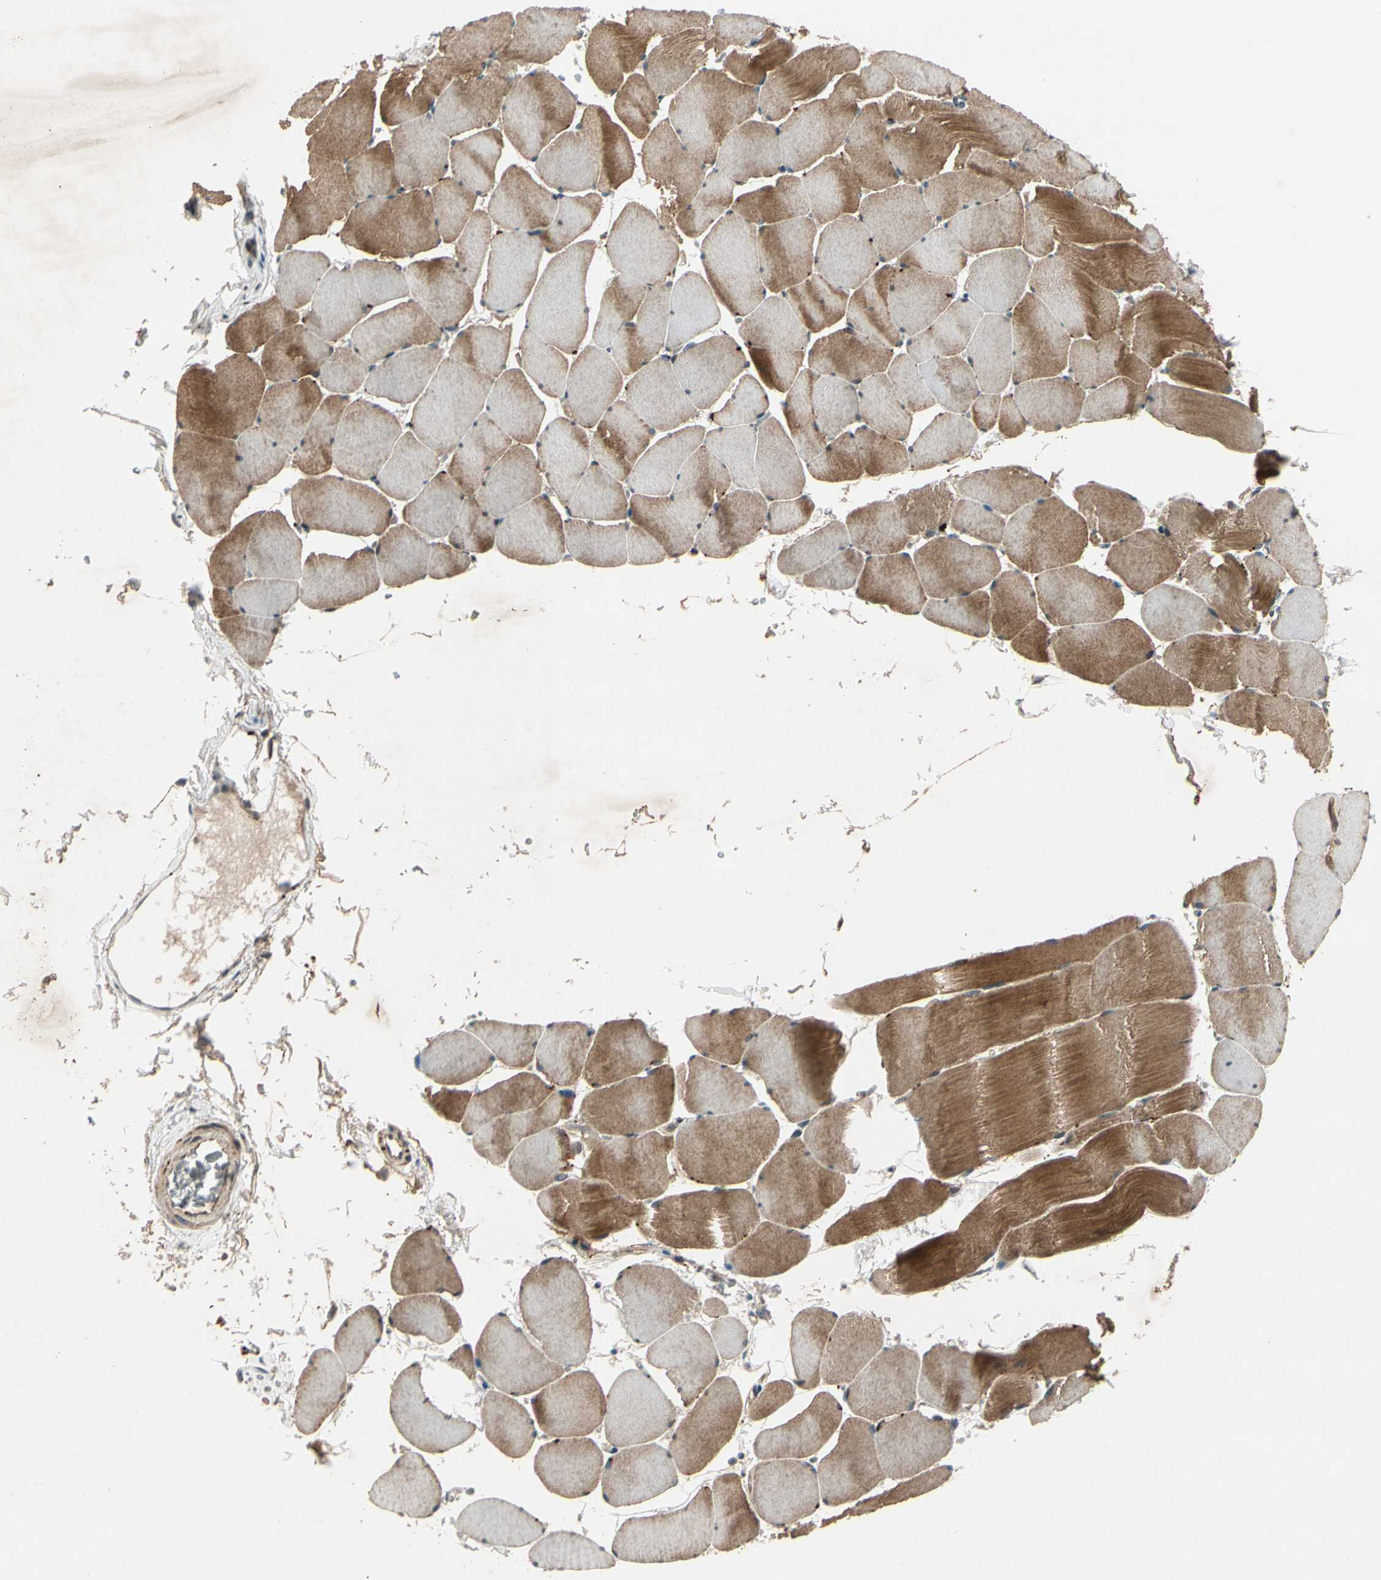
{"staining": {"intensity": "strong", "quantity": ">75%", "location": "cytoplasmic/membranous"}, "tissue": "skeletal muscle", "cell_type": "Myocytes", "image_type": "normal", "snomed": [{"axis": "morphology", "description": "Normal tissue, NOS"}, {"axis": "topography", "description": "Skeletal muscle"}], "caption": "Immunohistochemistry micrograph of benign skeletal muscle stained for a protein (brown), which shows high levels of strong cytoplasmic/membranous staining in approximately >75% of myocytes.", "gene": "ACVR1C", "patient": {"sex": "male", "age": 62}}